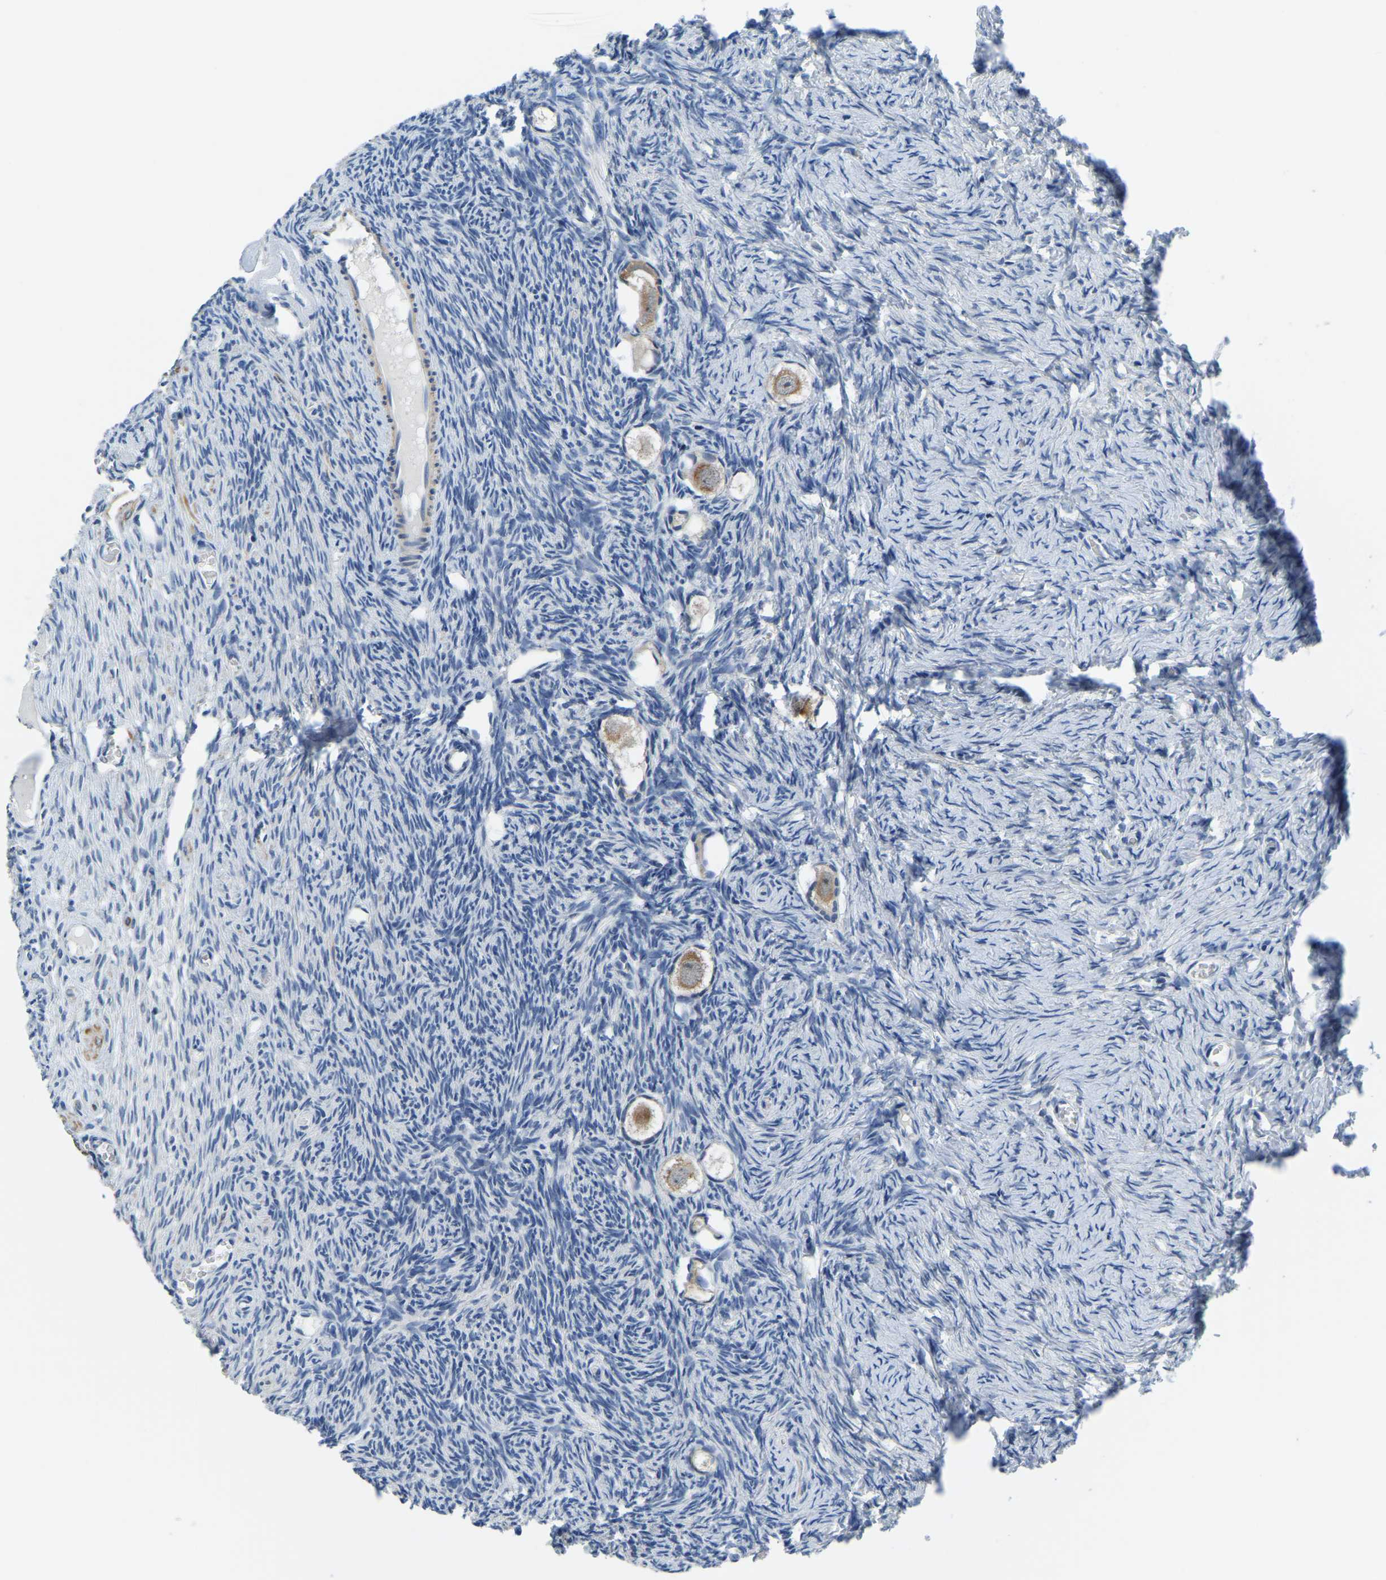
{"staining": {"intensity": "moderate", "quantity": ">75%", "location": "cytoplasmic/membranous"}, "tissue": "ovary", "cell_type": "Follicle cells", "image_type": "normal", "snomed": [{"axis": "morphology", "description": "Normal tissue, NOS"}, {"axis": "topography", "description": "Ovary"}], "caption": "Normal ovary was stained to show a protein in brown. There is medium levels of moderate cytoplasmic/membranous positivity in about >75% of follicle cells.", "gene": "LIAS", "patient": {"sex": "female", "age": 27}}